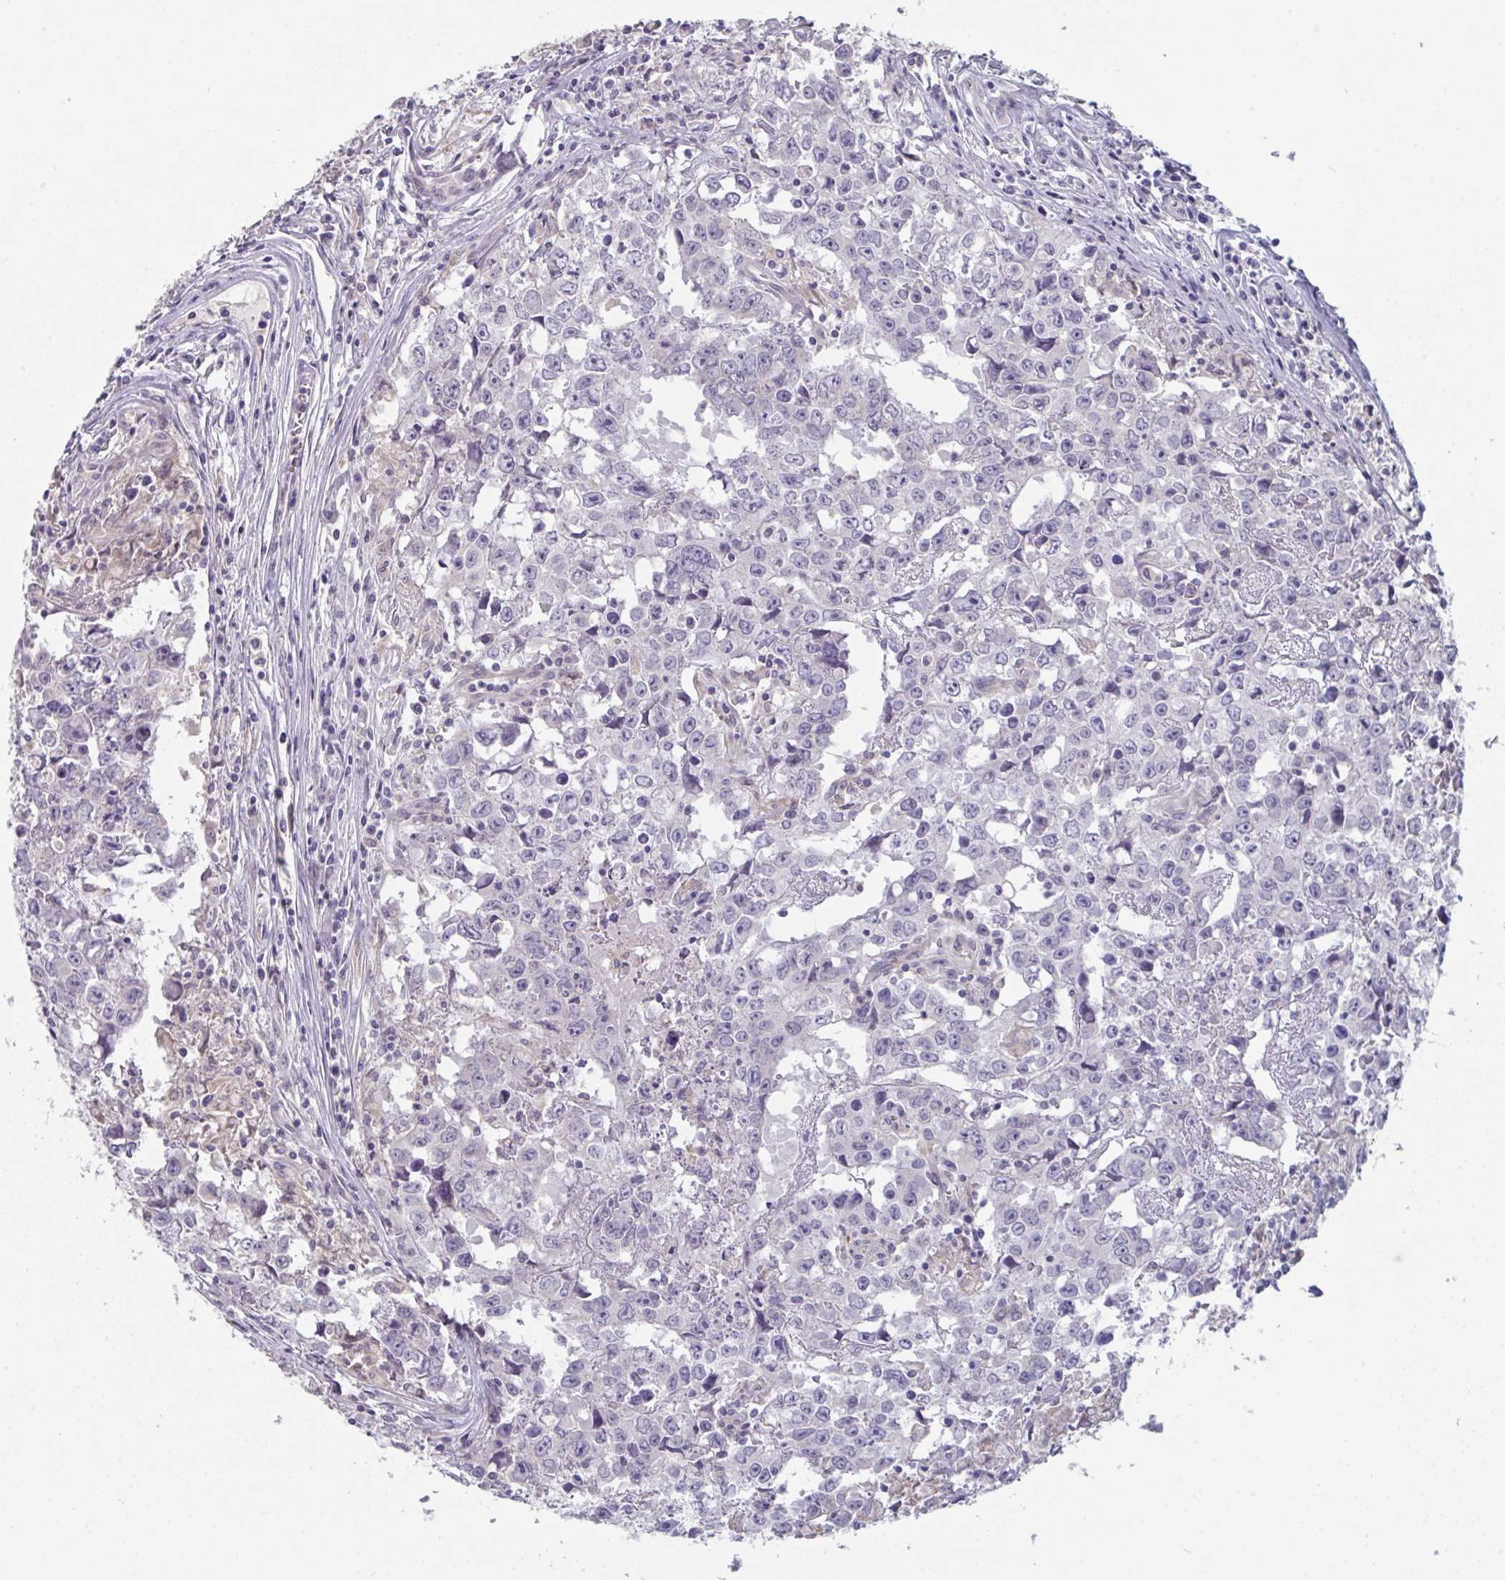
{"staining": {"intensity": "negative", "quantity": "none", "location": "none"}, "tissue": "testis cancer", "cell_type": "Tumor cells", "image_type": "cancer", "snomed": [{"axis": "morphology", "description": "Carcinoma, Embryonal, NOS"}, {"axis": "topography", "description": "Testis"}], "caption": "IHC image of human embryonal carcinoma (testis) stained for a protein (brown), which exhibits no expression in tumor cells.", "gene": "PTPRD", "patient": {"sex": "male", "age": 22}}